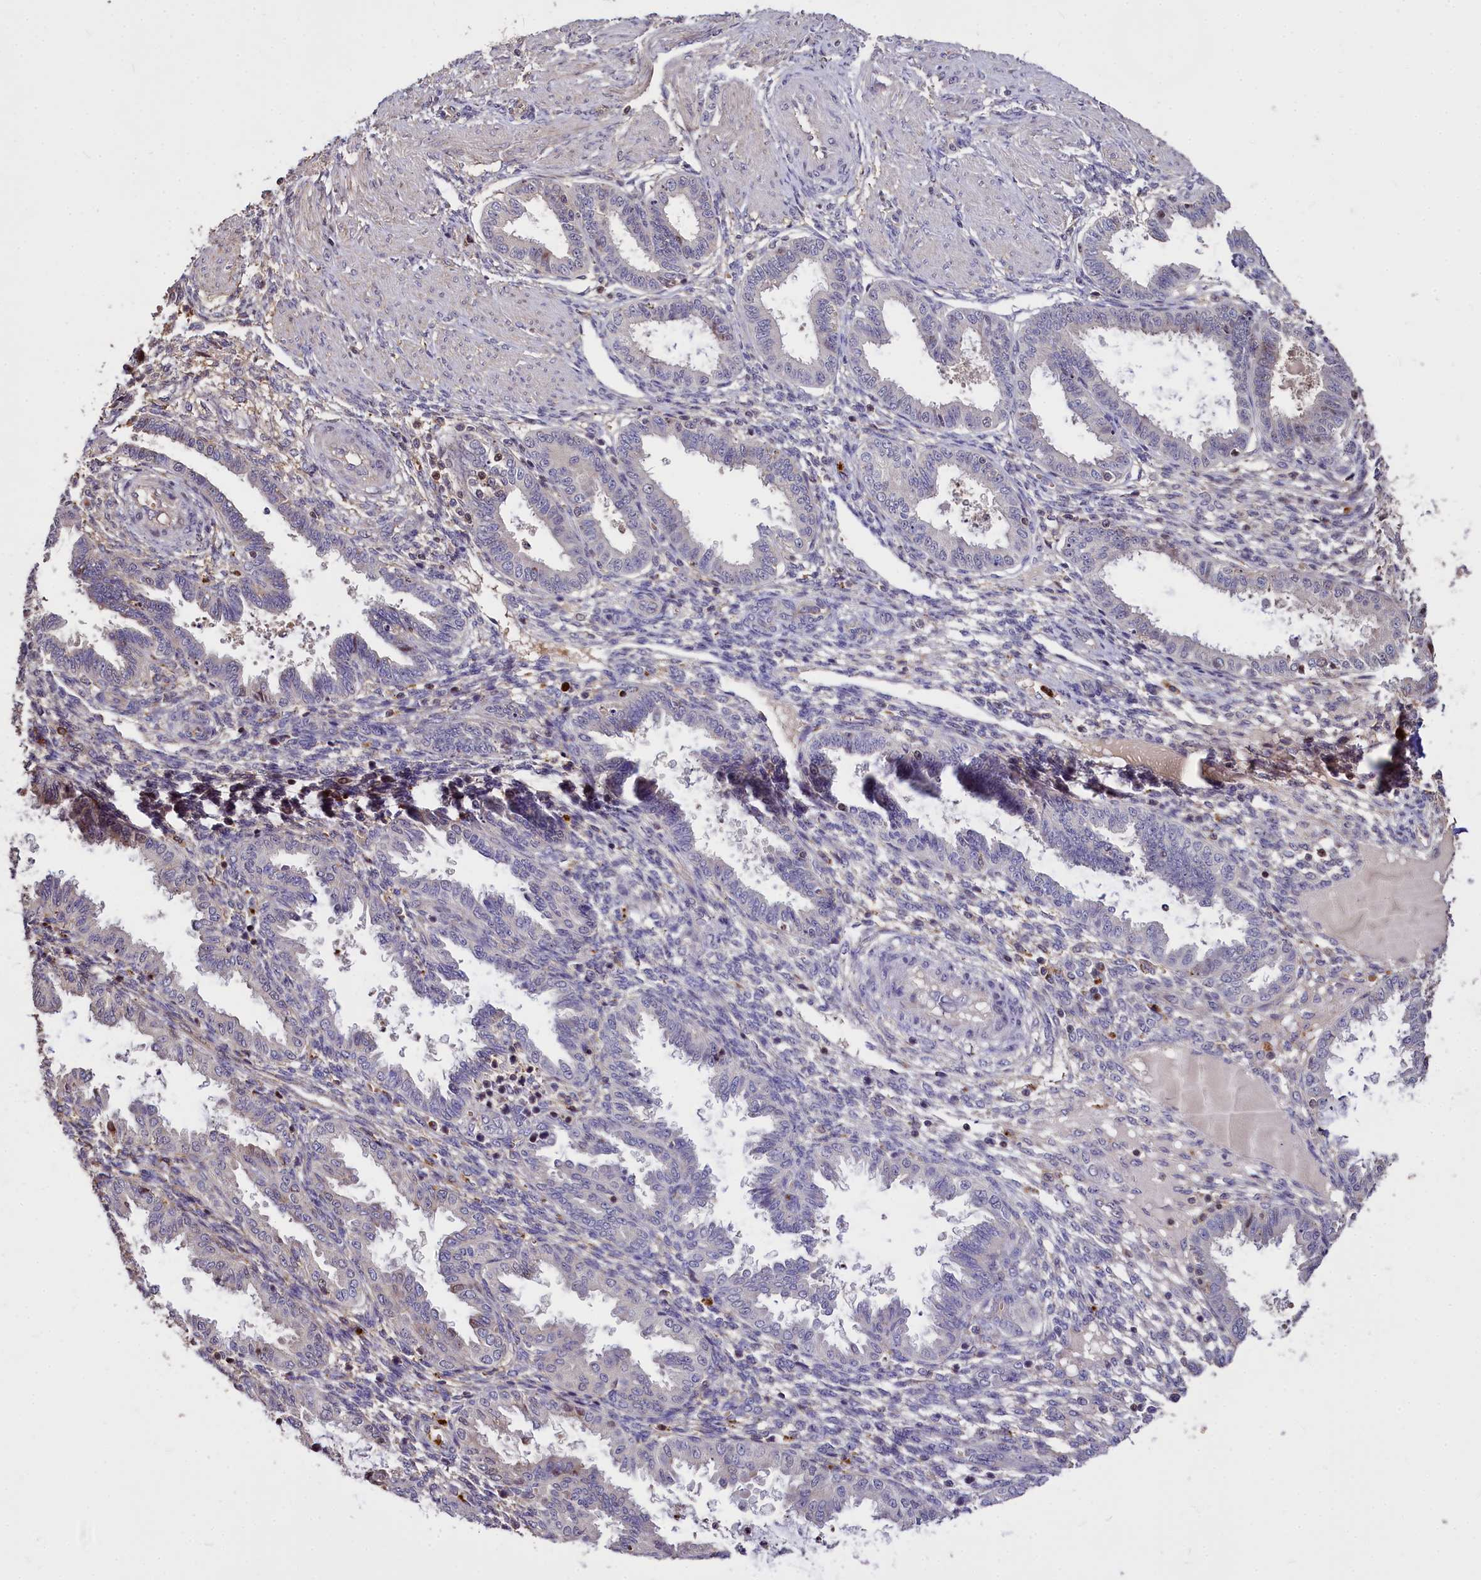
{"staining": {"intensity": "negative", "quantity": "none", "location": "none"}, "tissue": "endometrium", "cell_type": "Cells in endometrial stroma", "image_type": "normal", "snomed": [{"axis": "morphology", "description": "Normal tissue, NOS"}, {"axis": "topography", "description": "Endometrium"}], "caption": "Immunohistochemical staining of benign endometrium shows no significant positivity in cells in endometrial stroma. The staining was performed using DAB to visualize the protein expression in brown, while the nuclei were stained in blue with hematoxylin (Magnification: 20x).", "gene": "ATG101", "patient": {"sex": "female", "age": 33}}